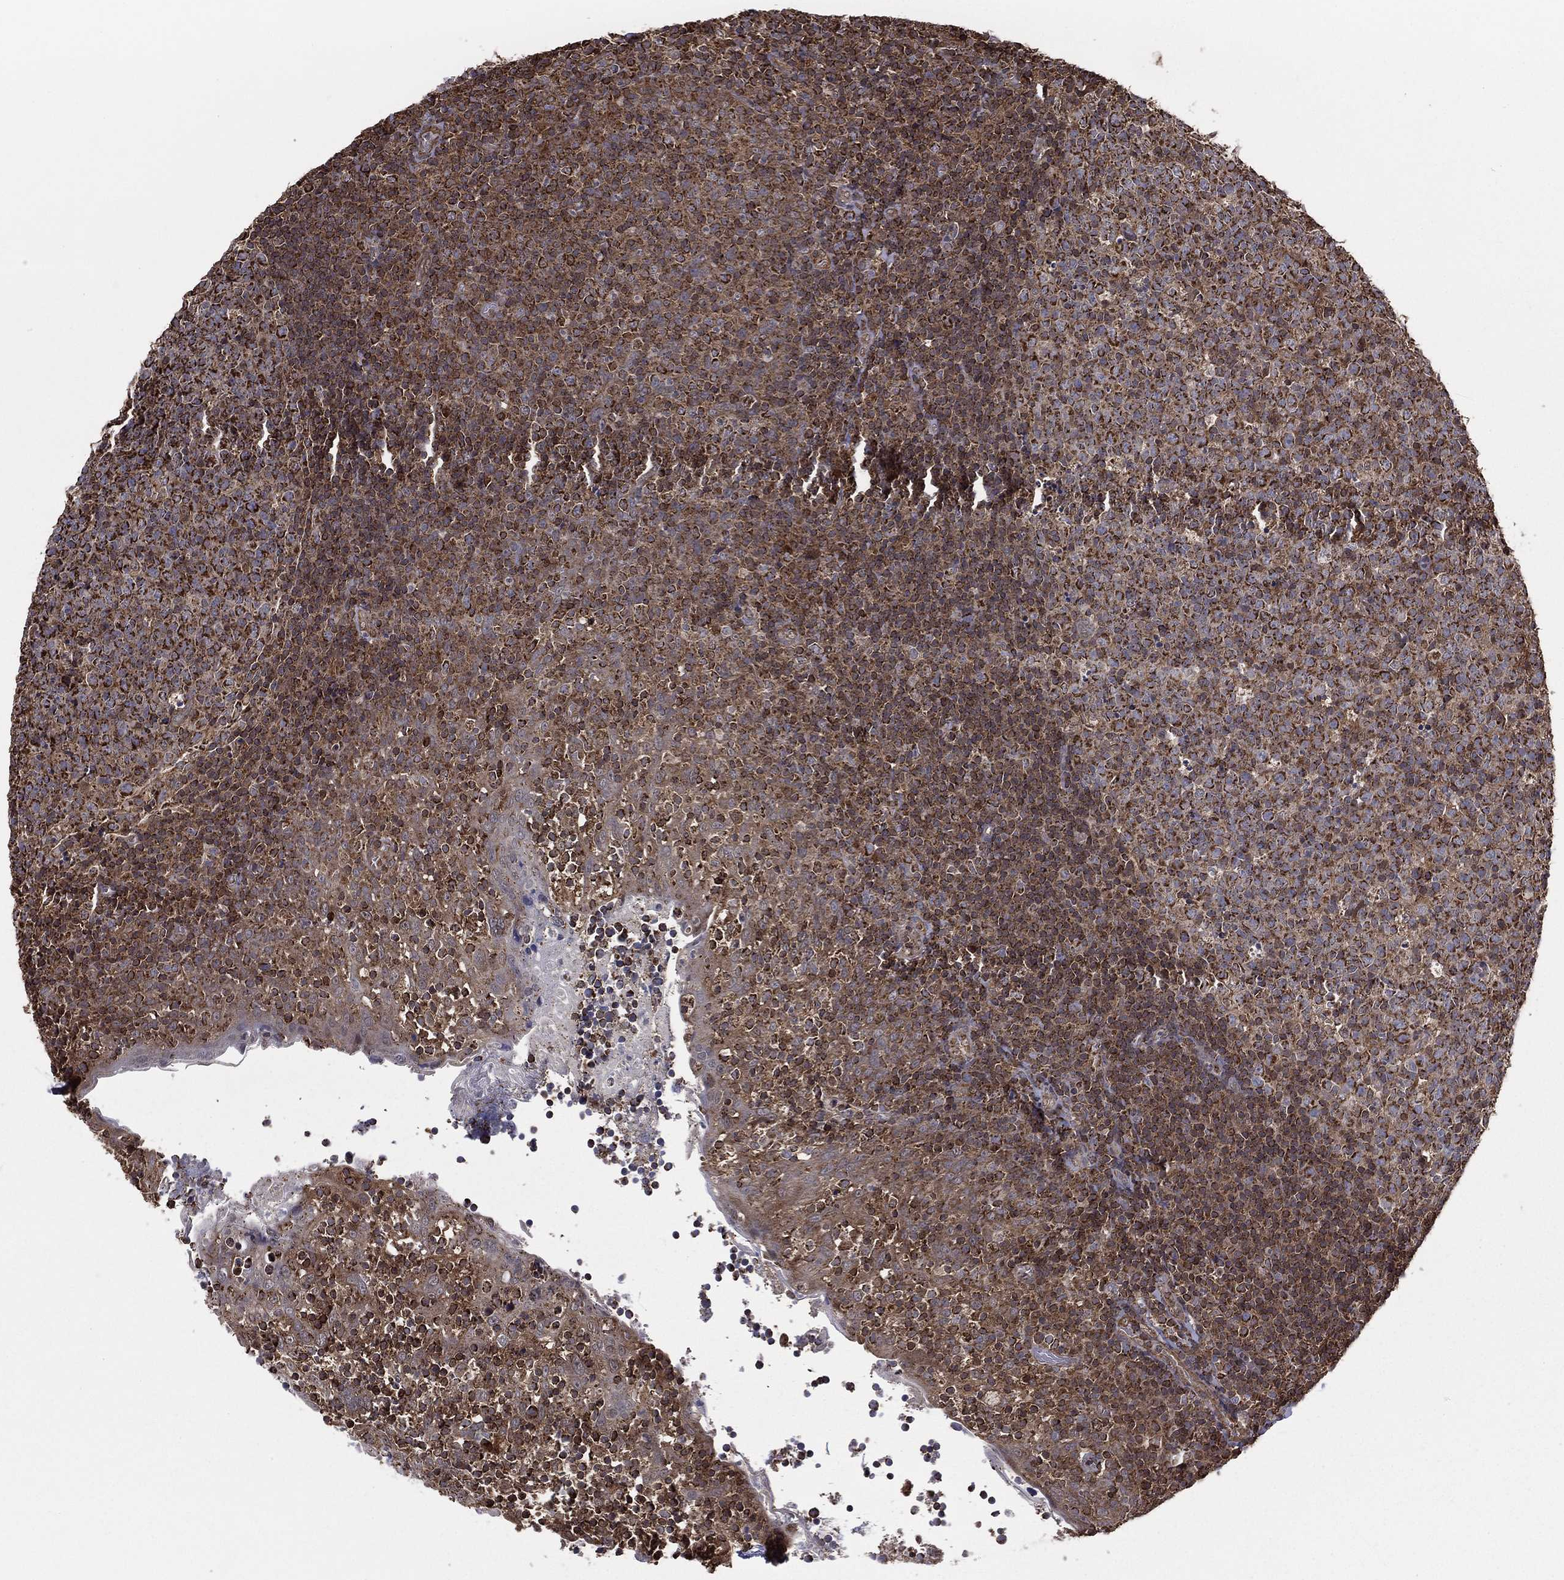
{"staining": {"intensity": "strong", "quantity": "25%-75%", "location": "cytoplasmic/membranous"}, "tissue": "tonsil", "cell_type": "Germinal center cells", "image_type": "normal", "snomed": [{"axis": "morphology", "description": "Normal tissue, NOS"}, {"axis": "topography", "description": "Tonsil"}], "caption": "An IHC image of normal tissue is shown. Protein staining in brown highlights strong cytoplasmic/membranous positivity in tonsil within germinal center cells.", "gene": "ENSG00000288684", "patient": {"sex": "female", "age": 5}}